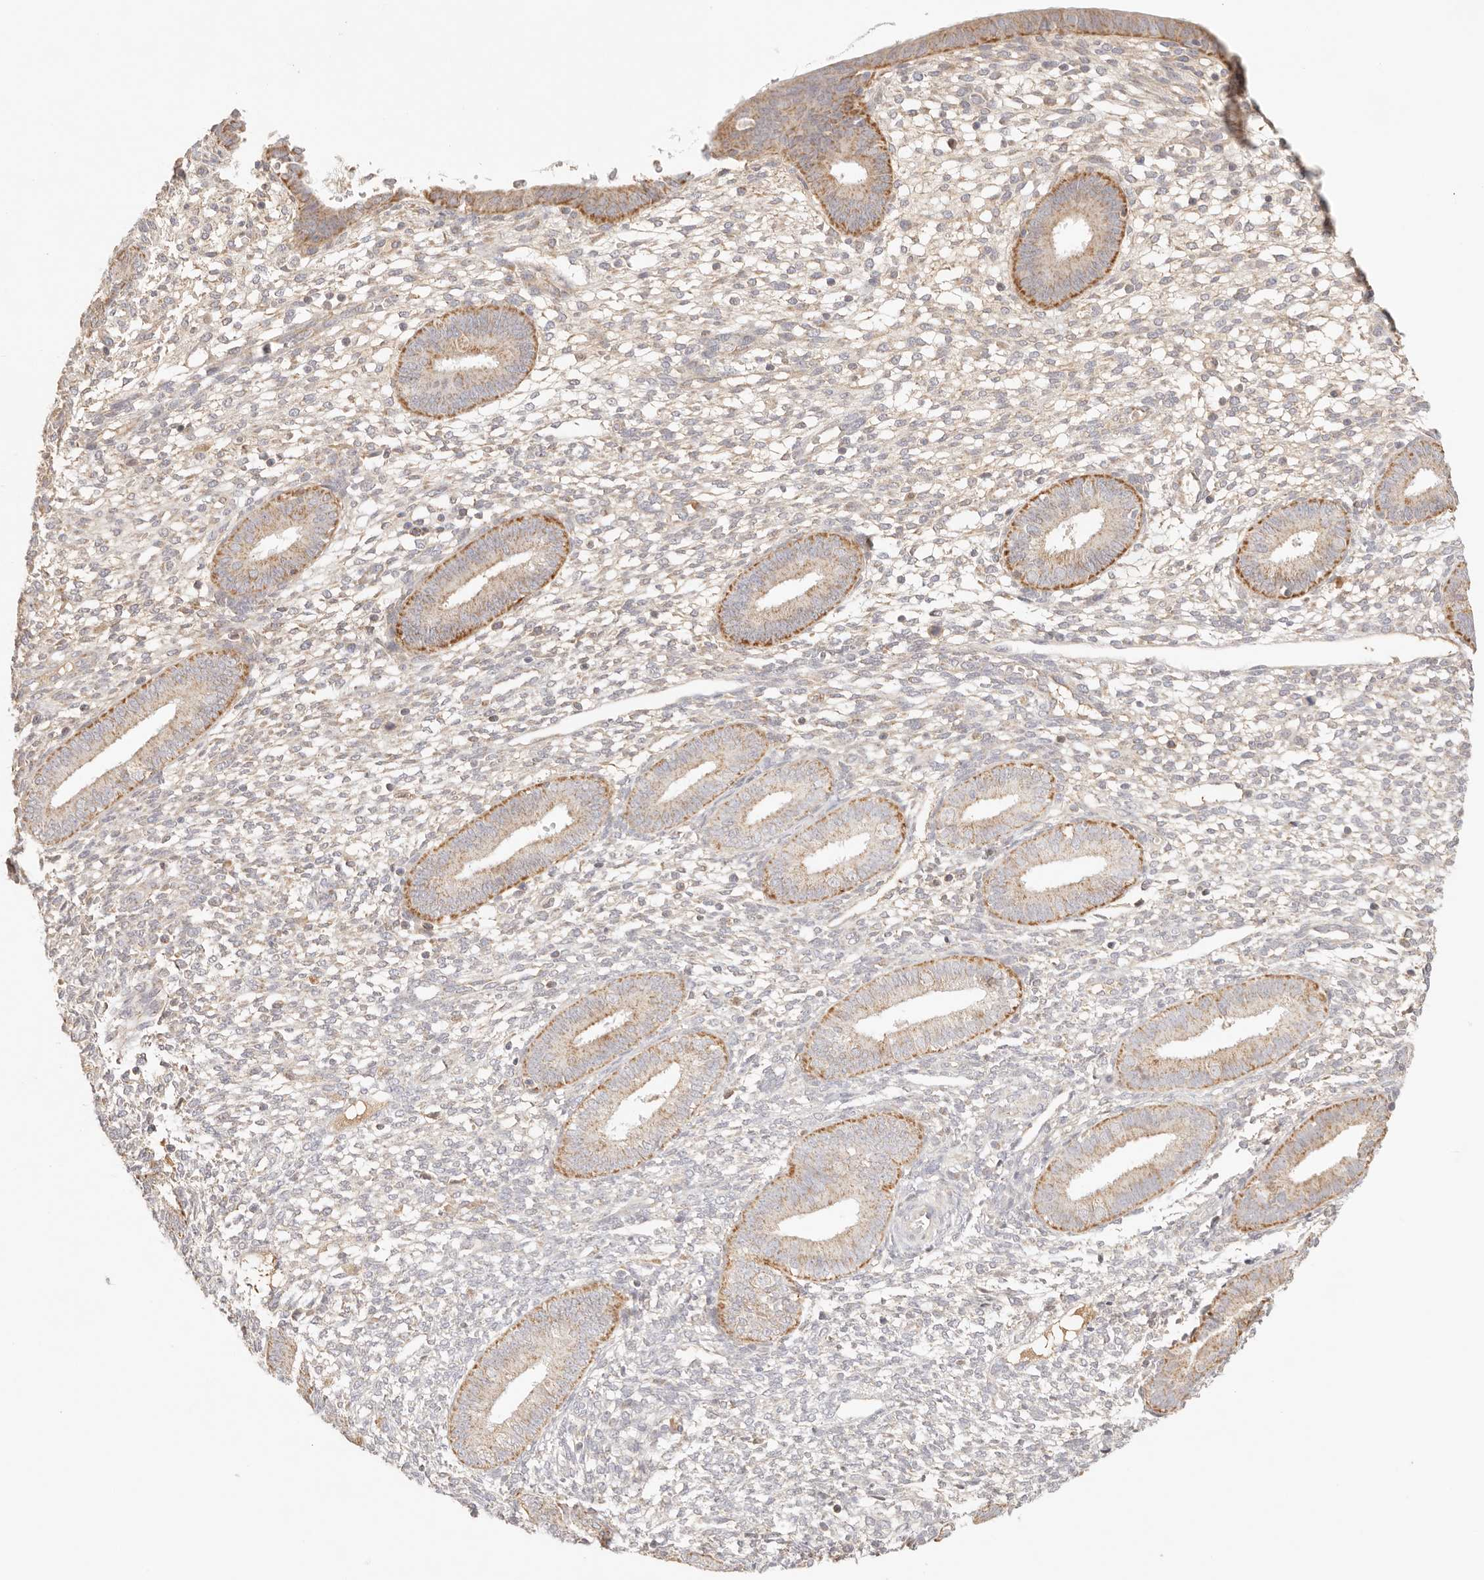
{"staining": {"intensity": "weak", "quantity": "<25%", "location": "cytoplasmic/membranous"}, "tissue": "endometrium", "cell_type": "Cells in endometrial stroma", "image_type": "normal", "snomed": [{"axis": "morphology", "description": "Normal tissue, NOS"}, {"axis": "topography", "description": "Endometrium"}], "caption": "IHC micrograph of benign endometrium: human endometrium stained with DAB (3,3'-diaminobenzidine) exhibits no significant protein staining in cells in endometrial stroma.", "gene": "COA6", "patient": {"sex": "female", "age": 46}}